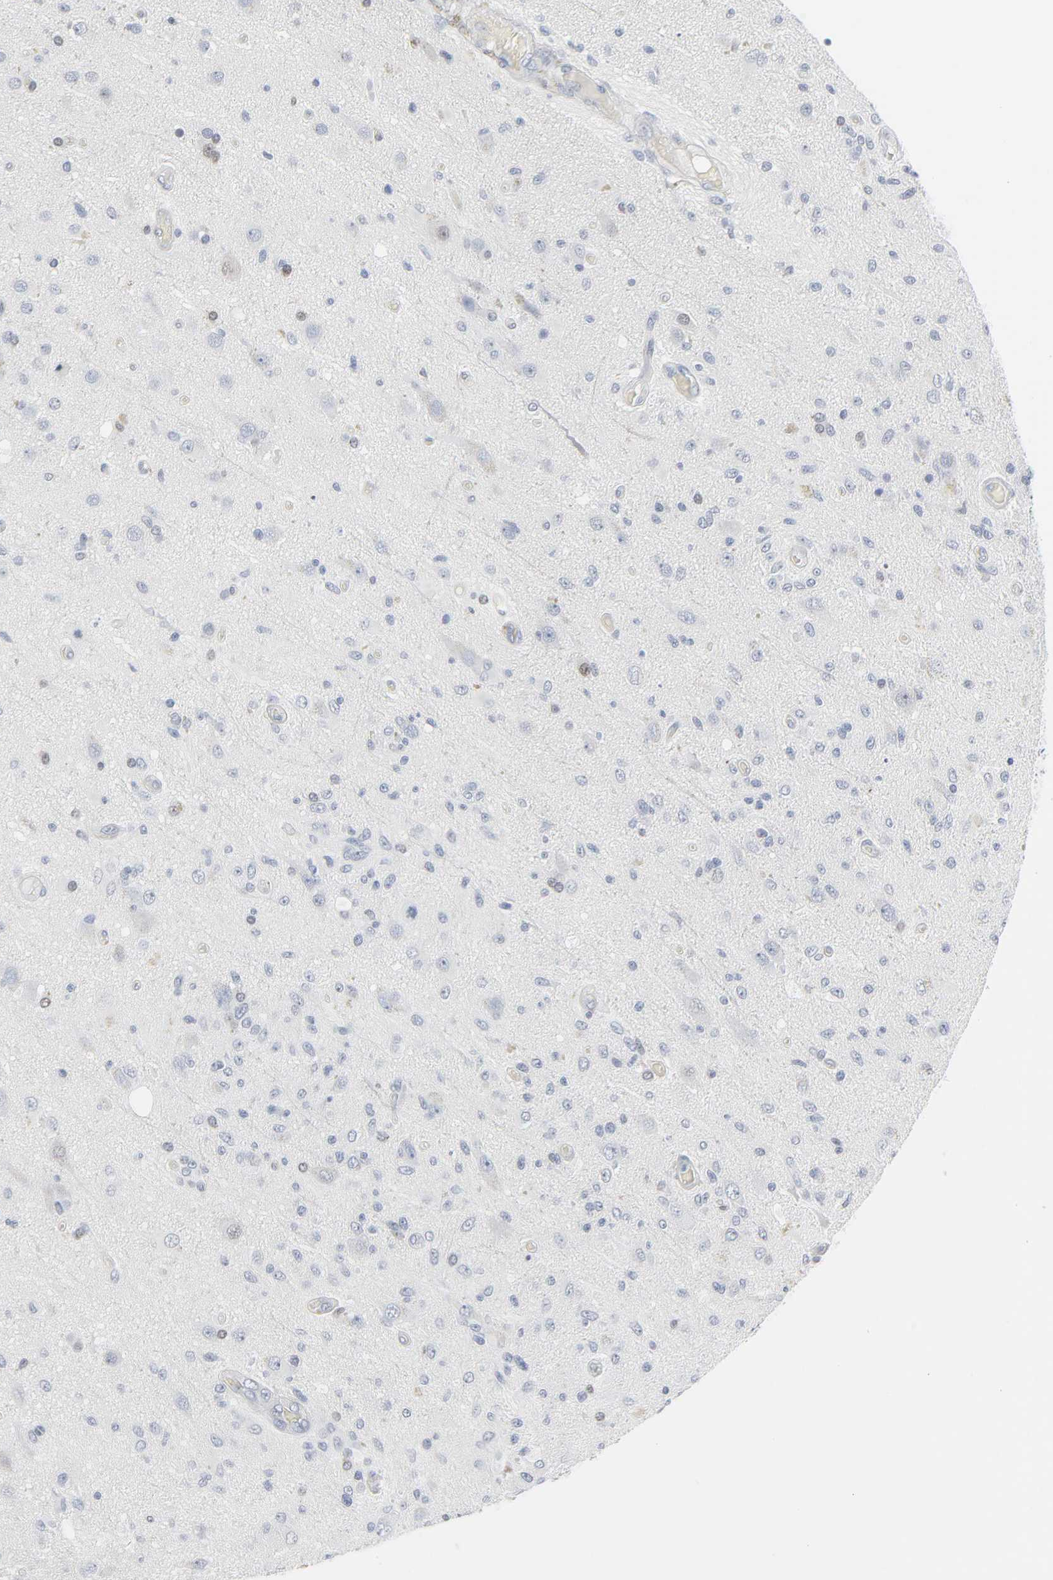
{"staining": {"intensity": "weak", "quantity": "<25%", "location": "nuclear"}, "tissue": "glioma", "cell_type": "Tumor cells", "image_type": "cancer", "snomed": [{"axis": "morphology", "description": "Normal tissue, NOS"}, {"axis": "morphology", "description": "Glioma, malignant, High grade"}, {"axis": "topography", "description": "Cerebral cortex"}], "caption": "Malignant glioma (high-grade) stained for a protein using immunohistochemistry (IHC) exhibits no expression tumor cells.", "gene": "MITF", "patient": {"sex": "male", "age": 77}}